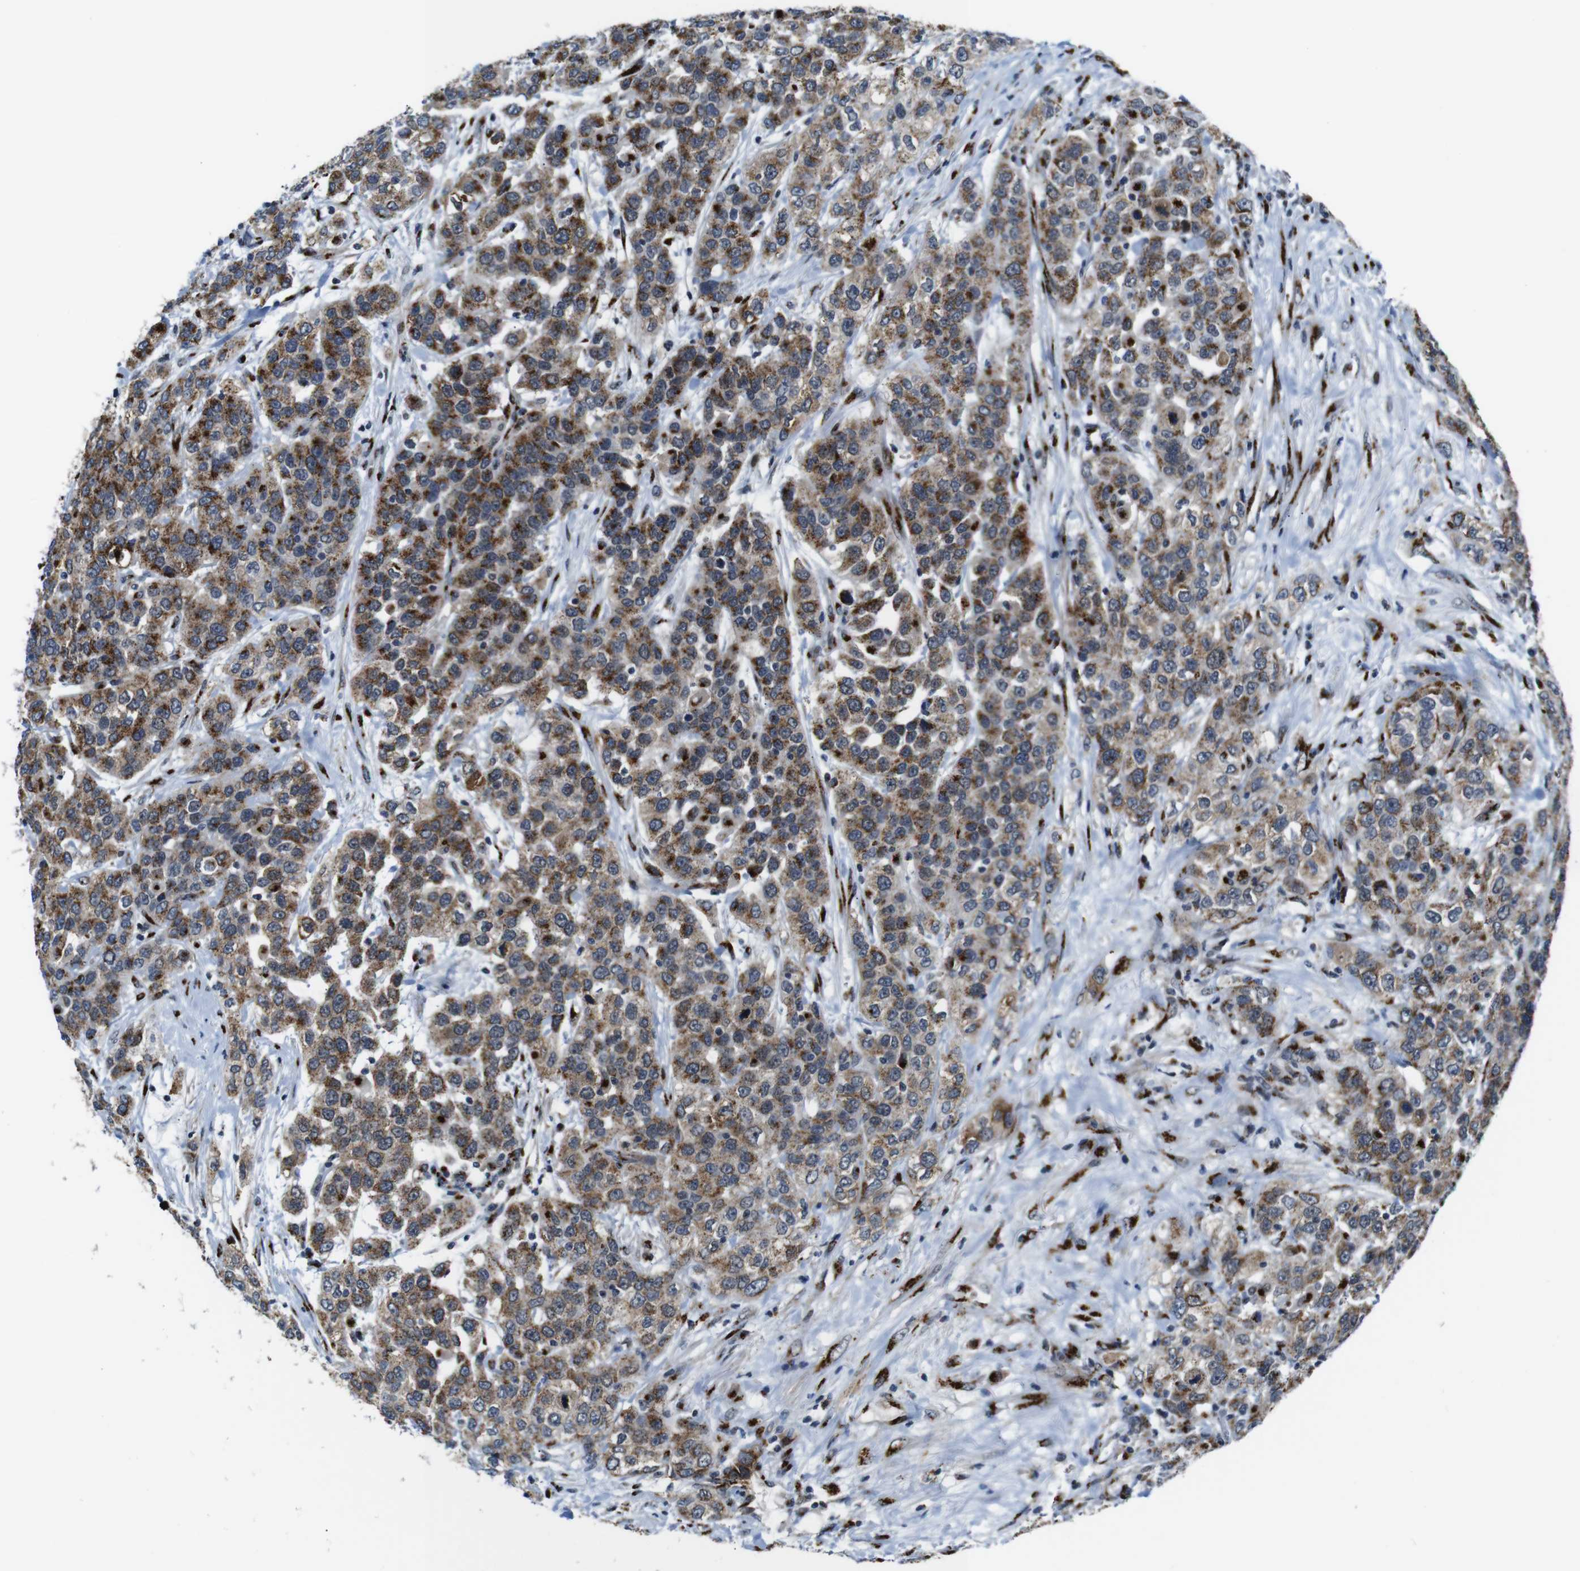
{"staining": {"intensity": "moderate", "quantity": ">75%", "location": "cytoplasmic/membranous"}, "tissue": "urothelial cancer", "cell_type": "Tumor cells", "image_type": "cancer", "snomed": [{"axis": "morphology", "description": "Urothelial carcinoma, High grade"}, {"axis": "topography", "description": "Urinary bladder"}], "caption": "An image of human high-grade urothelial carcinoma stained for a protein reveals moderate cytoplasmic/membranous brown staining in tumor cells.", "gene": "TGOLN2", "patient": {"sex": "female", "age": 80}}